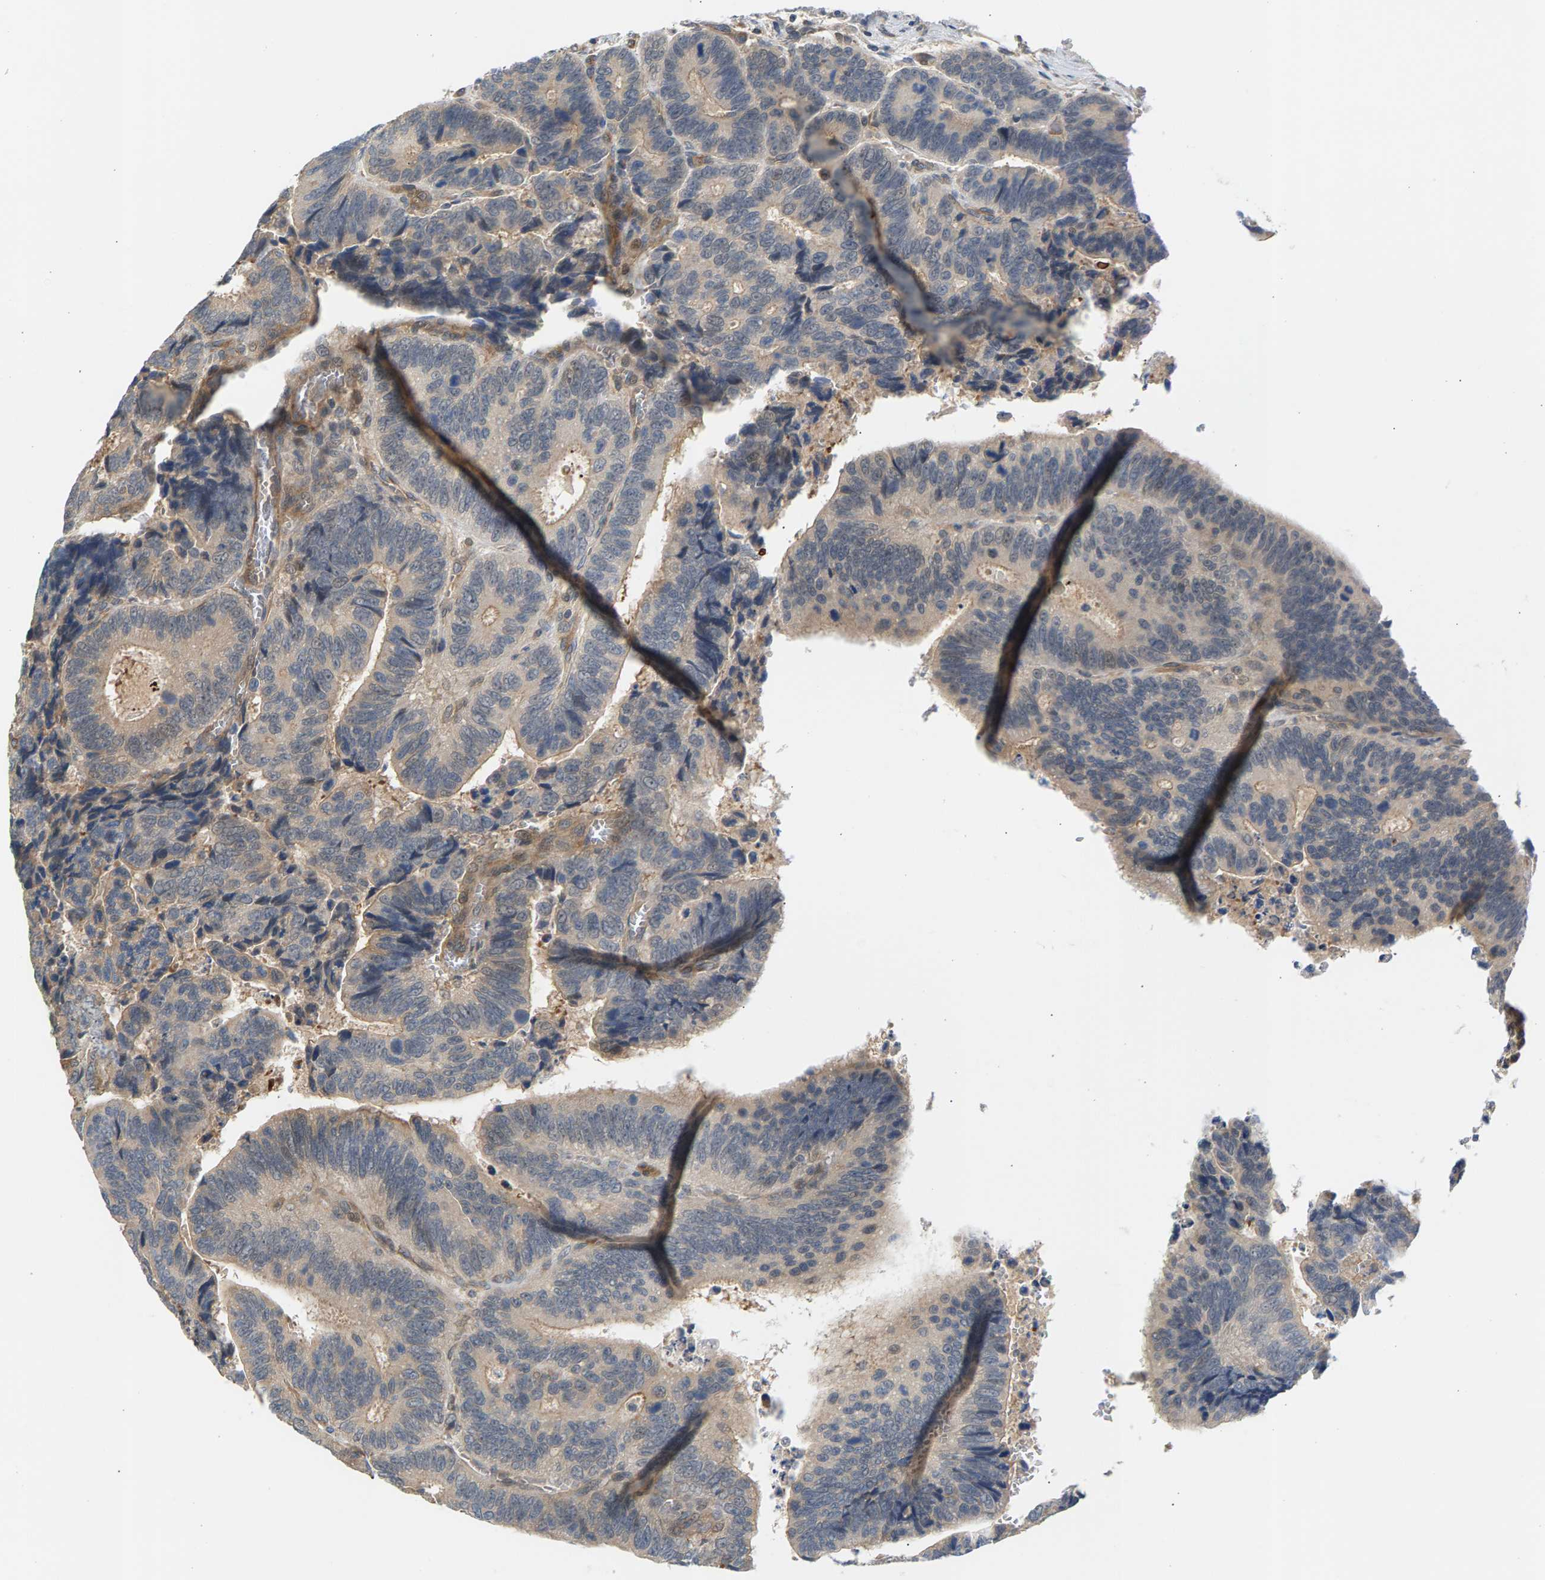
{"staining": {"intensity": "weak", "quantity": "25%-75%", "location": "cytoplasmic/membranous"}, "tissue": "colorectal cancer", "cell_type": "Tumor cells", "image_type": "cancer", "snomed": [{"axis": "morphology", "description": "Inflammation, NOS"}, {"axis": "morphology", "description": "Adenocarcinoma, NOS"}, {"axis": "topography", "description": "Colon"}], "caption": "Colorectal cancer (adenocarcinoma) tissue shows weak cytoplasmic/membranous expression in approximately 25%-75% of tumor cells, visualized by immunohistochemistry. The protein of interest is shown in brown color, while the nuclei are stained blue.", "gene": "KRTAP27-1", "patient": {"sex": "male", "age": 72}}